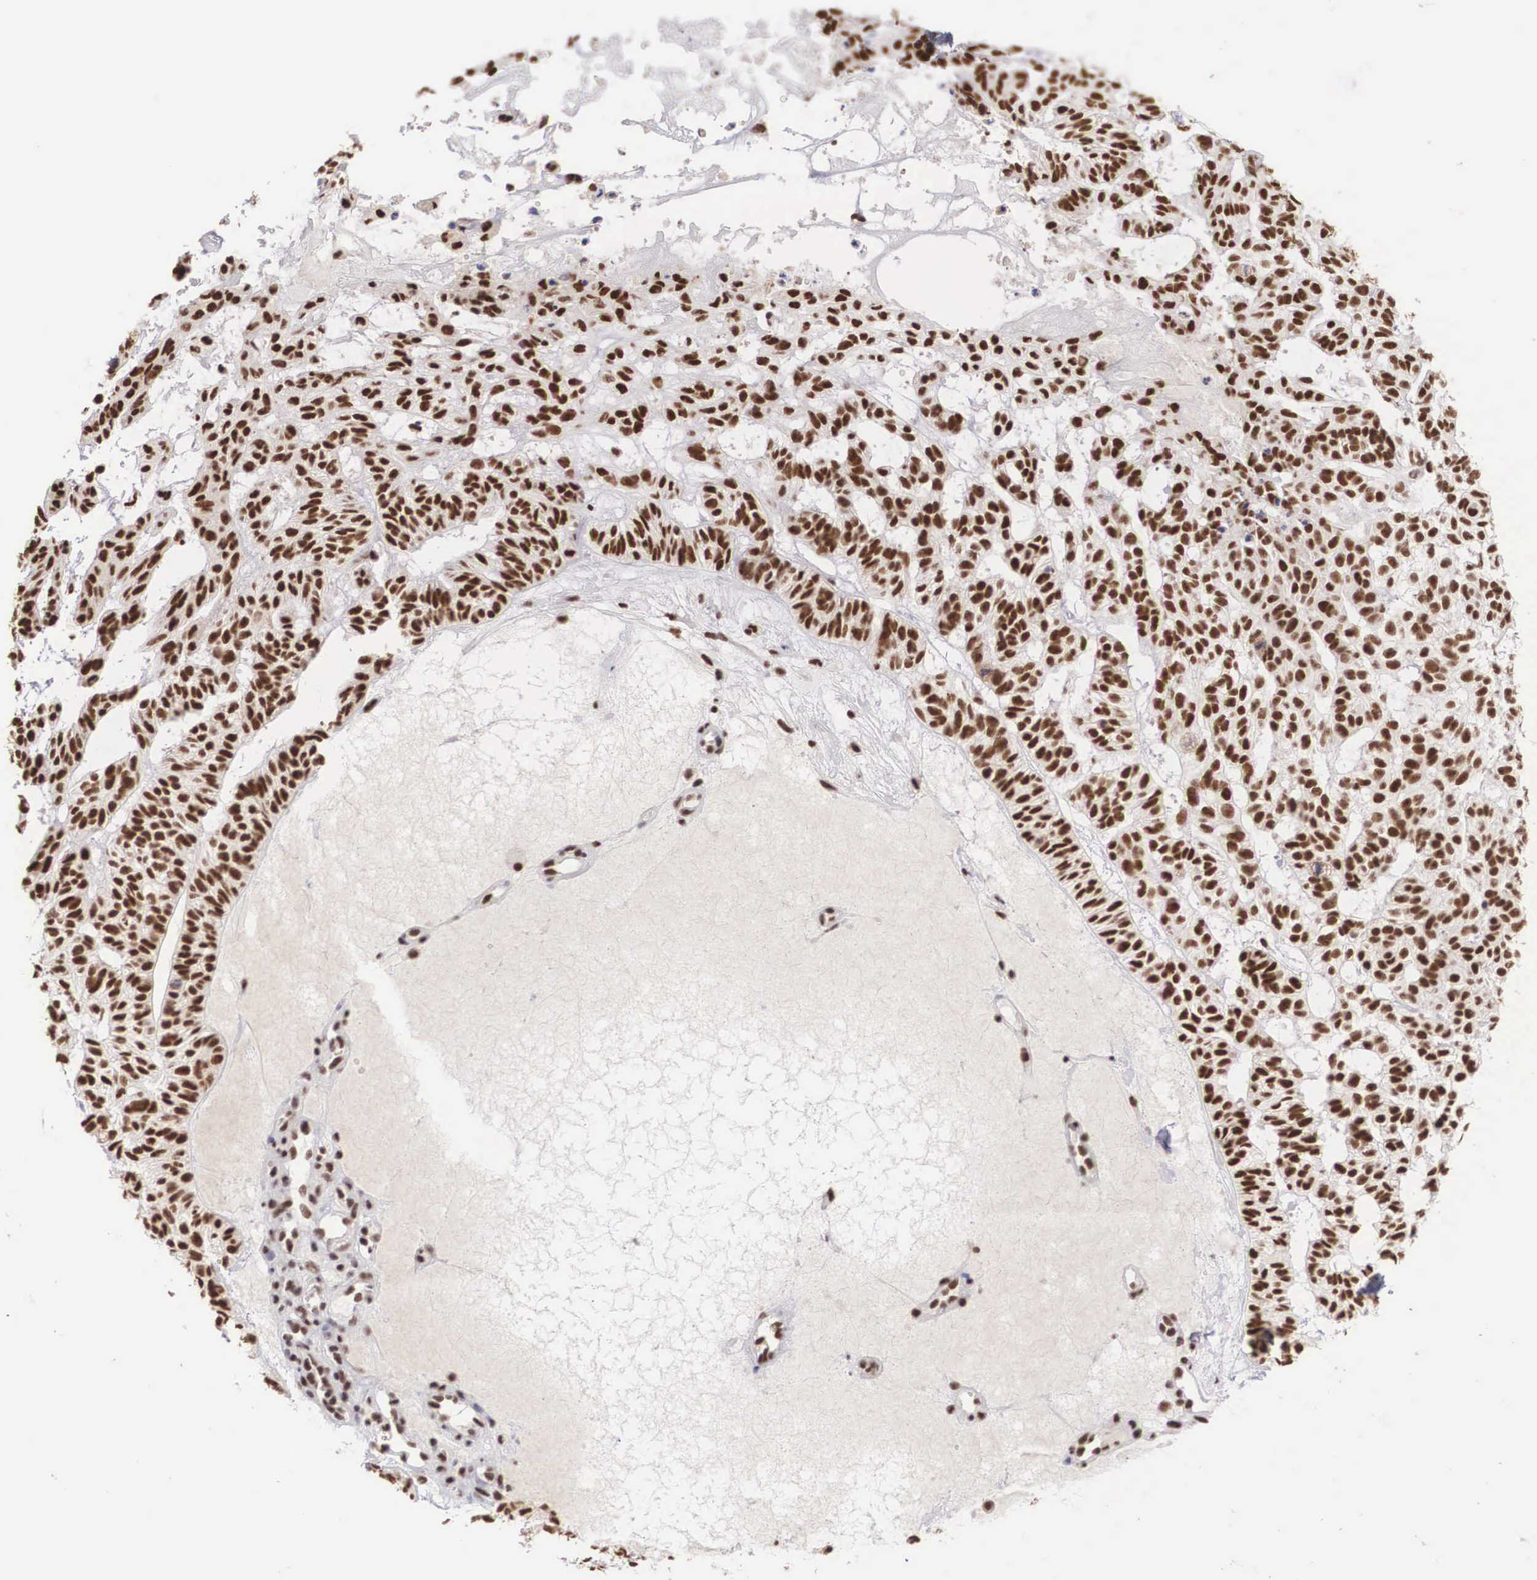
{"staining": {"intensity": "moderate", "quantity": ">75%", "location": "nuclear"}, "tissue": "skin cancer", "cell_type": "Tumor cells", "image_type": "cancer", "snomed": [{"axis": "morphology", "description": "Basal cell carcinoma"}, {"axis": "topography", "description": "Skin"}], "caption": "The image demonstrates immunohistochemical staining of skin basal cell carcinoma. There is moderate nuclear staining is identified in approximately >75% of tumor cells.", "gene": "HTATSF1", "patient": {"sex": "male", "age": 75}}